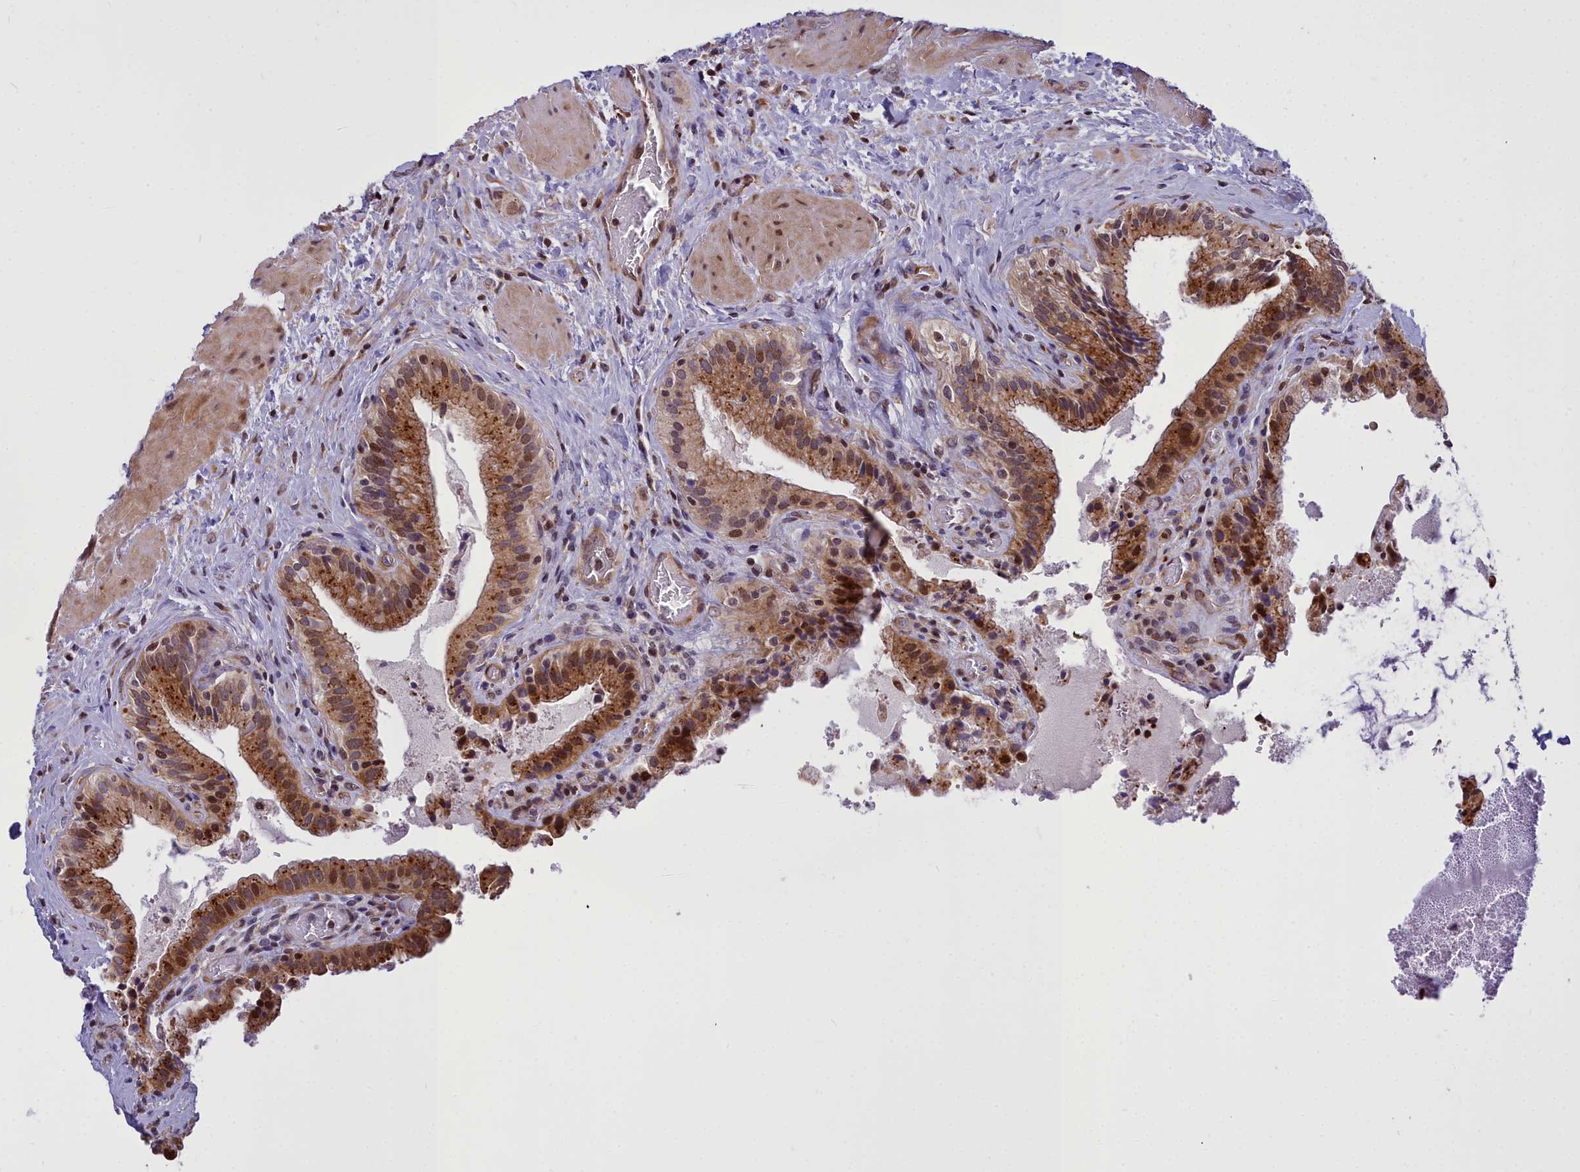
{"staining": {"intensity": "moderate", "quantity": ">75%", "location": "cytoplasmic/membranous,nuclear"}, "tissue": "gallbladder", "cell_type": "Glandular cells", "image_type": "normal", "snomed": [{"axis": "morphology", "description": "Normal tissue, NOS"}, {"axis": "topography", "description": "Gallbladder"}], "caption": "Moderate cytoplasmic/membranous,nuclear staining for a protein is identified in about >75% of glandular cells of normal gallbladder using IHC.", "gene": "GLYATL3", "patient": {"sex": "male", "age": 24}}